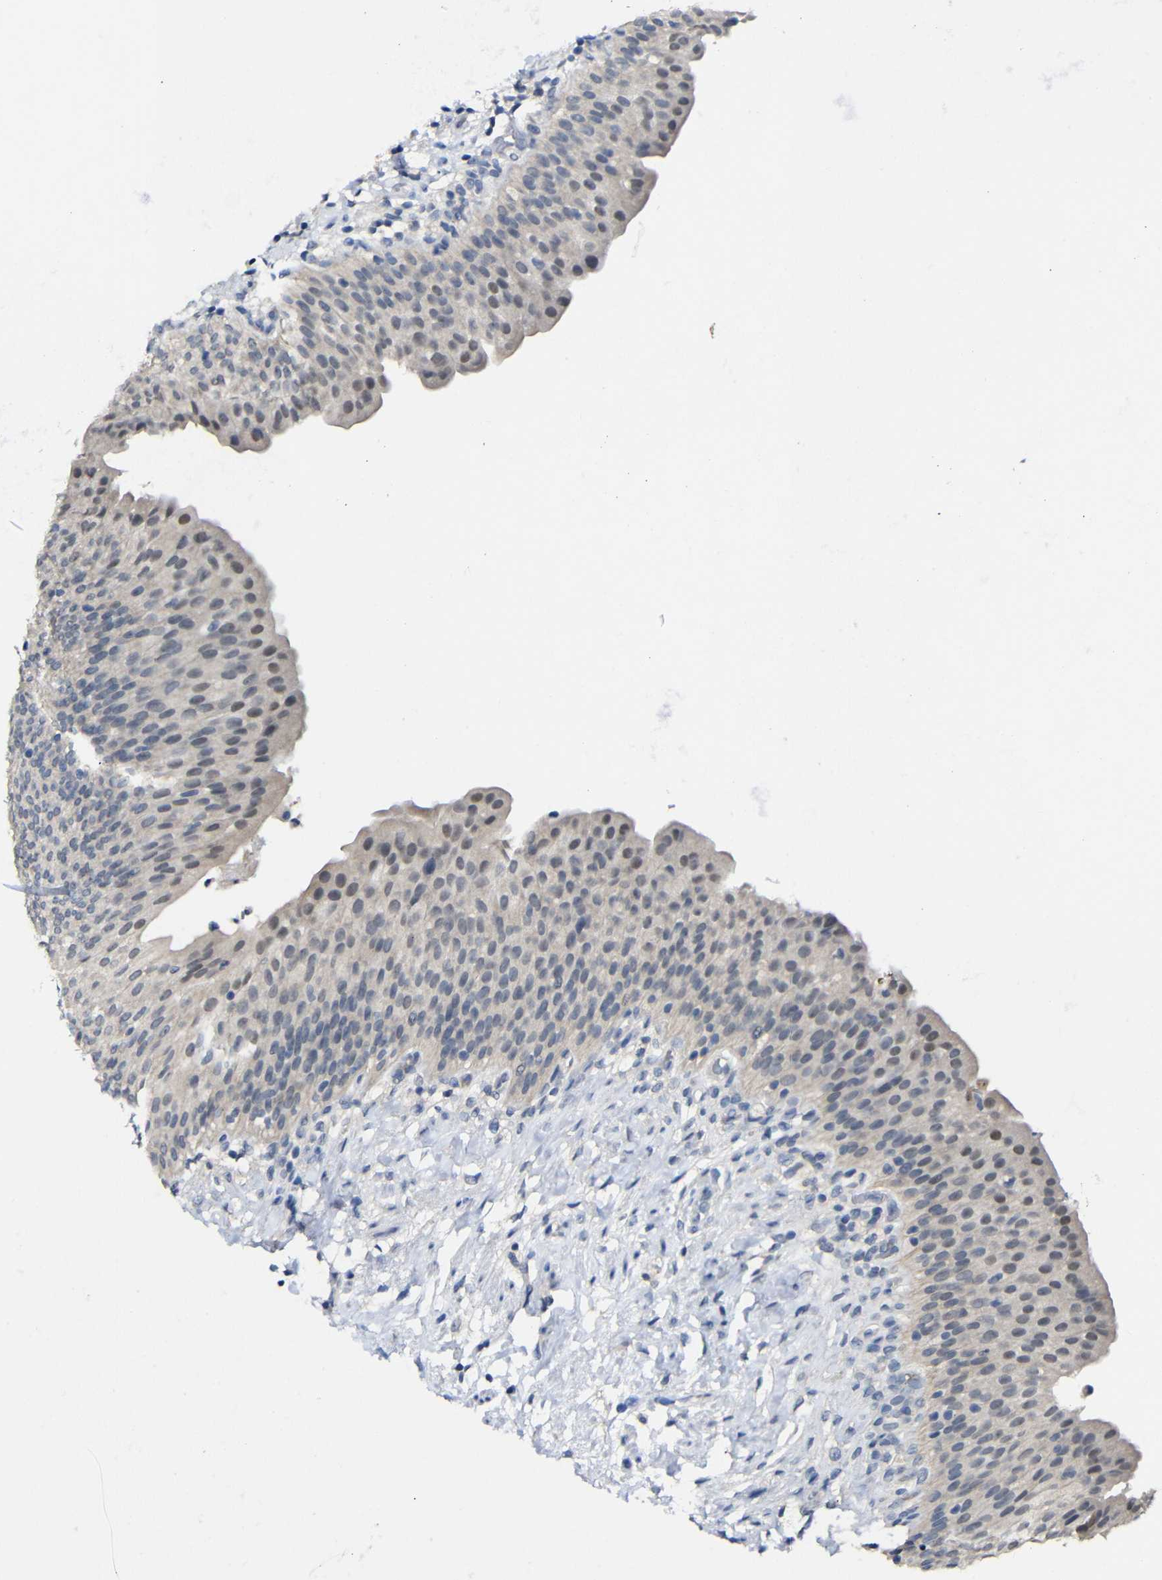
{"staining": {"intensity": "moderate", "quantity": "<25%", "location": "nuclear"}, "tissue": "urinary bladder", "cell_type": "Urothelial cells", "image_type": "normal", "snomed": [{"axis": "morphology", "description": "Normal tissue, NOS"}, {"axis": "topography", "description": "Urinary bladder"}], "caption": "This photomicrograph displays IHC staining of normal human urinary bladder, with low moderate nuclear expression in approximately <25% of urothelial cells.", "gene": "HNF1A", "patient": {"sex": "female", "age": 79}}